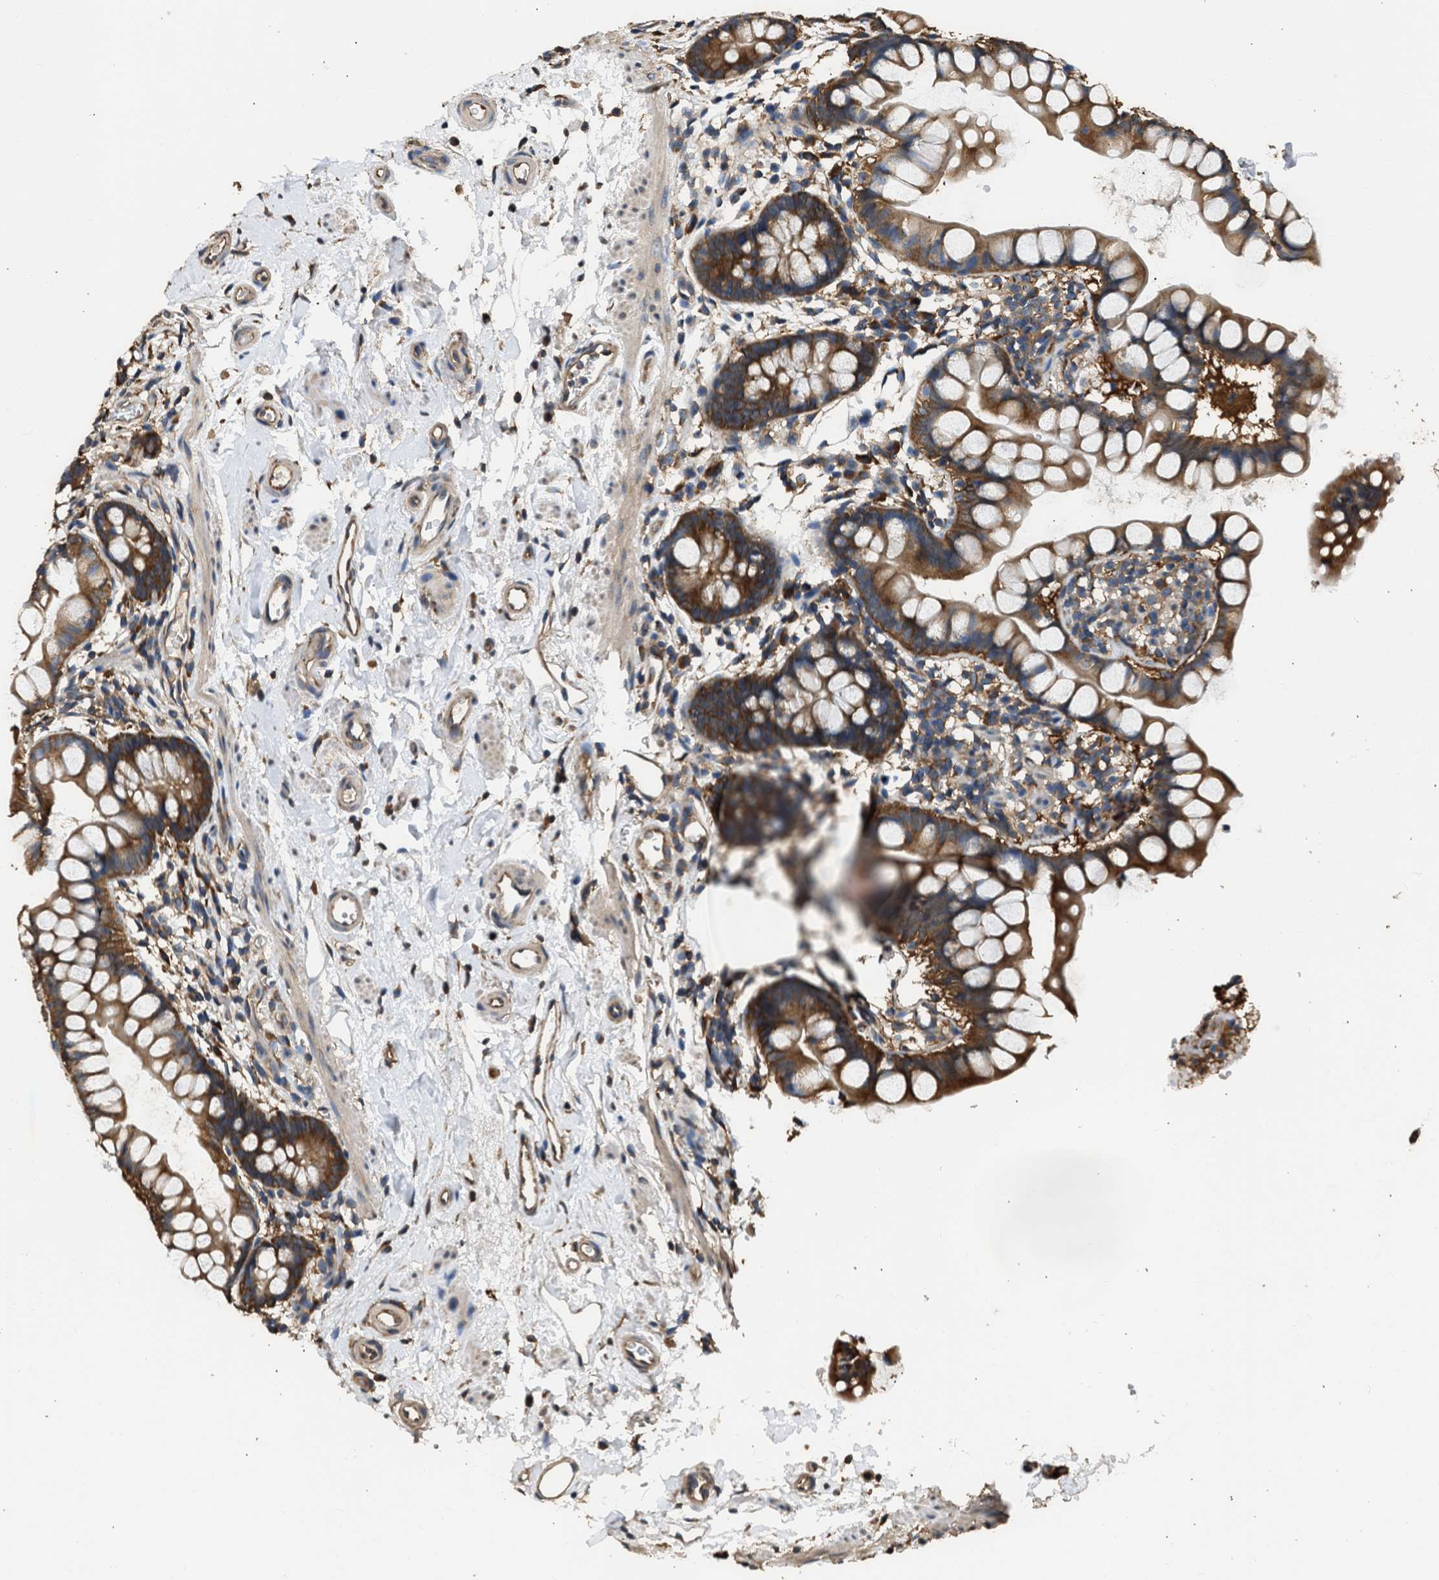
{"staining": {"intensity": "strong", "quantity": ">75%", "location": "cytoplasmic/membranous"}, "tissue": "small intestine", "cell_type": "Glandular cells", "image_type": "normal", "snomed": [{"axis": "morphology", "description": "Normal tissue, NOS"}, {"axis": "topography", "description": "Small intestine"}], "caption": "IHC photomicrograph of unremarkable small intestine stained for a protein (brown), which displays high levels of strong cytoplasmic/membranous staining in approximately >75% of glandular cells.", "gene": "SLC36A4", "patient": {"sex": "female", "age": 84}}